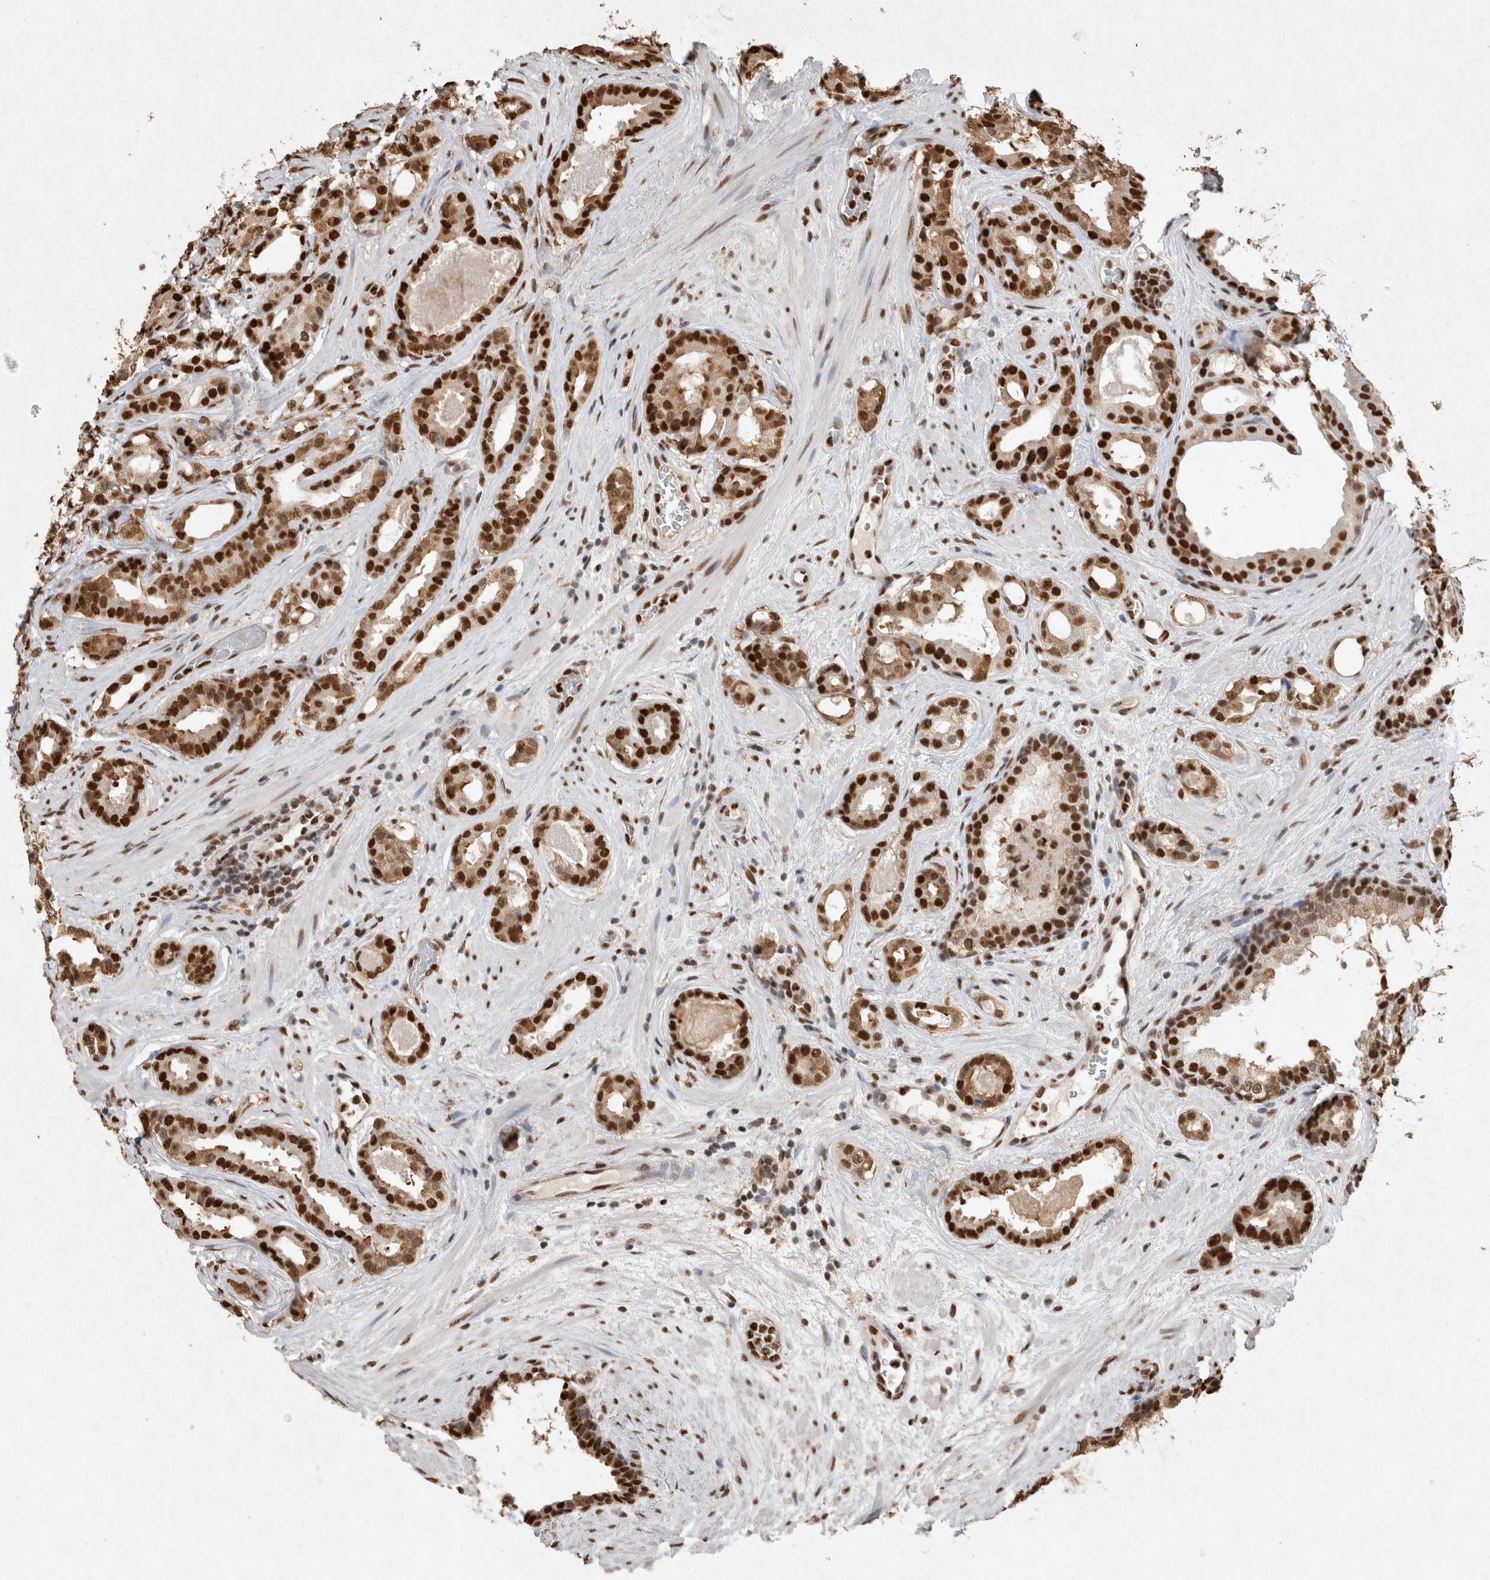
{"staining": {"intensity": "strong", "quantity": ">75%", "location": "cytoplasmic/membranous,nuclear"}, "tissue": "prostate cancer", "cell_type": "Tumor cells", "image_type": "cancer", "snomed": [{"axis": "morphology", "description": "Adenocarcinoma, High grade"}, {"axis": "topography", "description": "Prostate"}], "caption": "There is high levels of strong cytoplasmic/membranous and nuclear staining in tumor cells of prostate cancer (high-grade adenocarcinoma), as demonstrated by immunohistochemical staining (brown color).", "gene": "HDGF", "patient": {"sex": "male", "age": 60}}